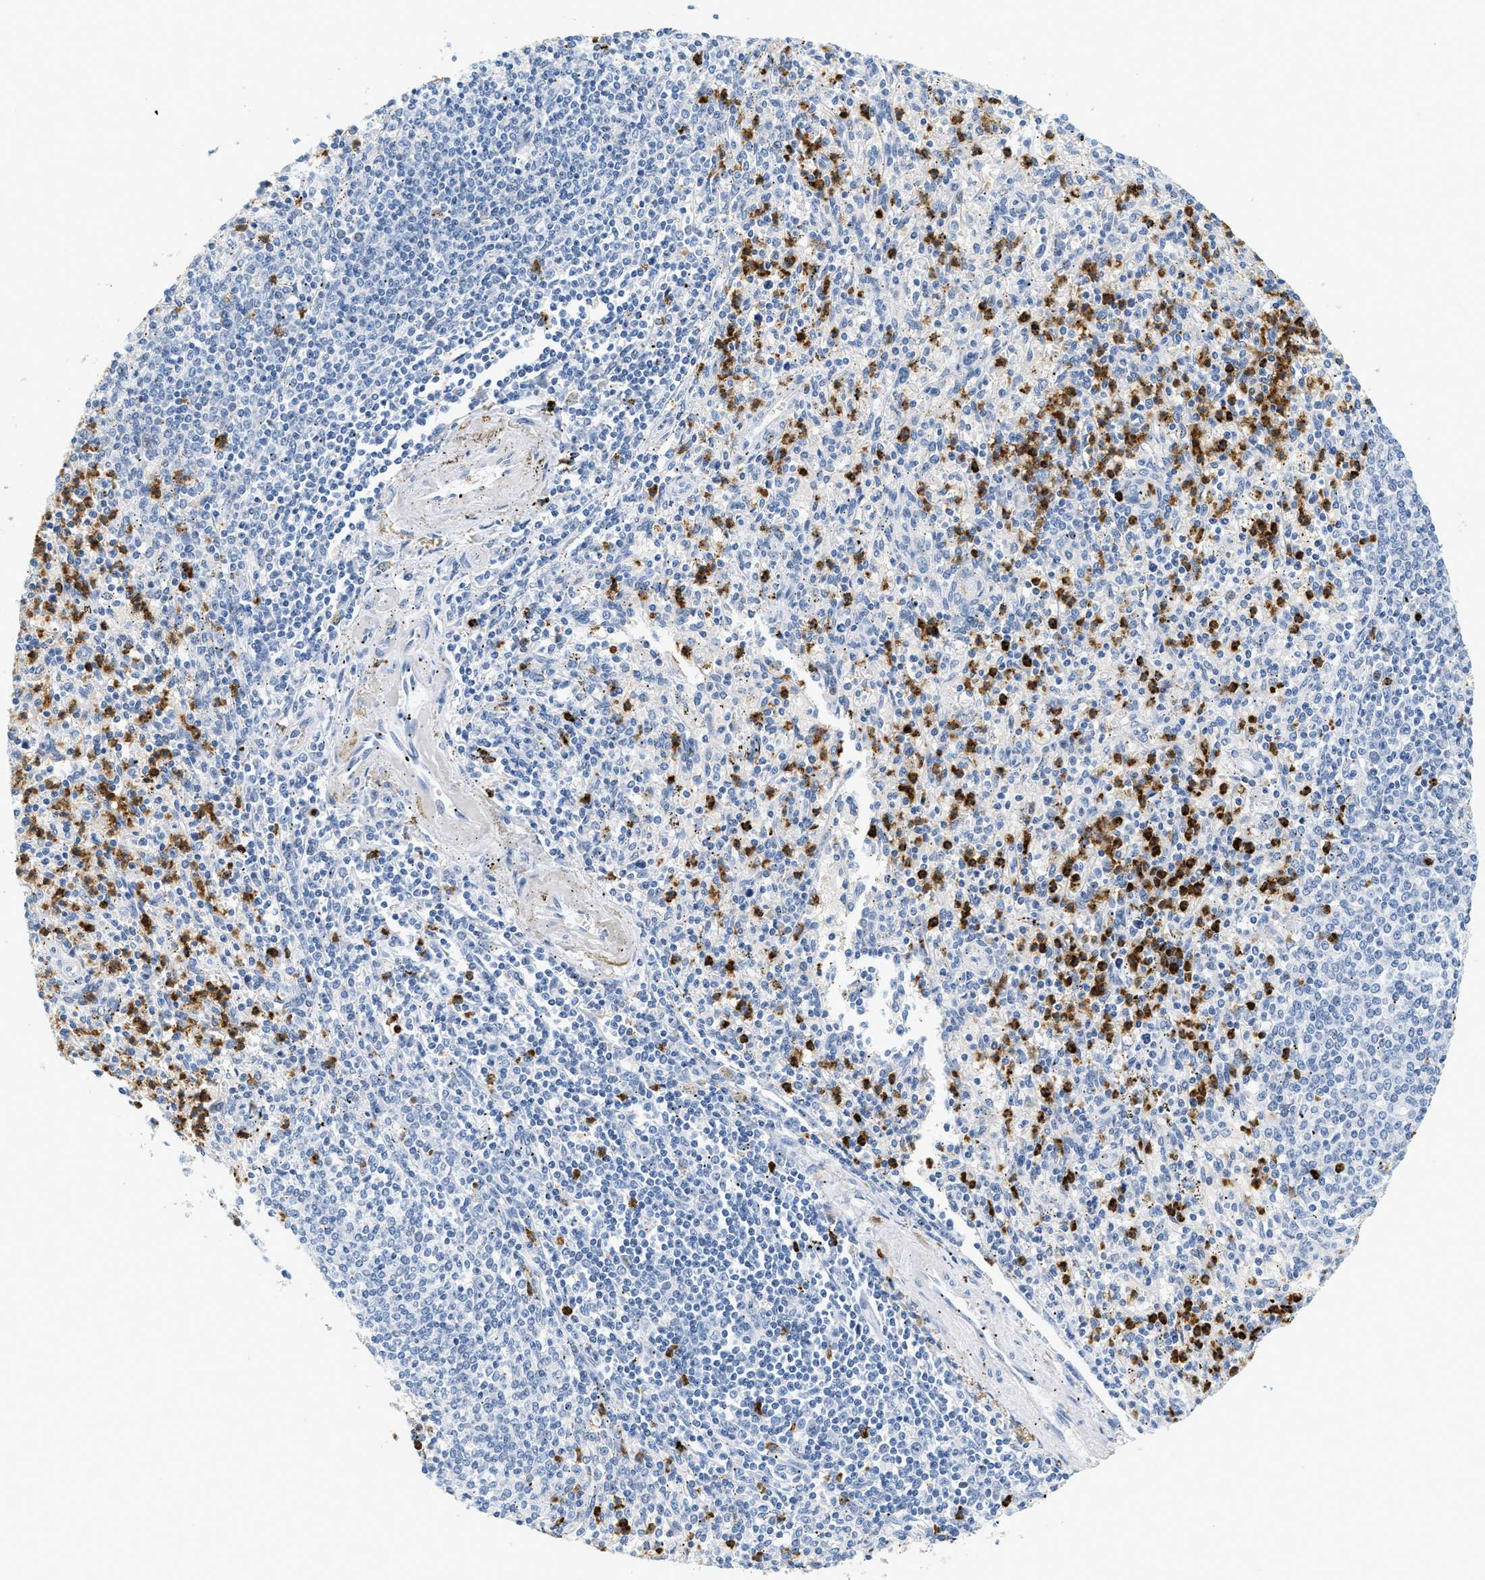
{"staining": {"intensity": "strong", "quantity": "<25%", "location": "cytoplasmic/membranous"}, "tissue": "spleen", "cell_type": "Cells in red pulp", "image_type": "normal", "snomed": [{"axis": "morphology", "description": "Normal tissue, NOS"}, {"axis": "topography", "description": "Spleen"}], "caption": "High-power microscopy captured an immunohistochemistry photomicrograph of unremarkable spleen, revealing strong cytoplasmic/membranous positivity in about <25% of cells in red pulp. (IHC, brightfield microscopy, high magnification).", "gene": "LCN2", "patient": {"sex": "male", "age": 72}}